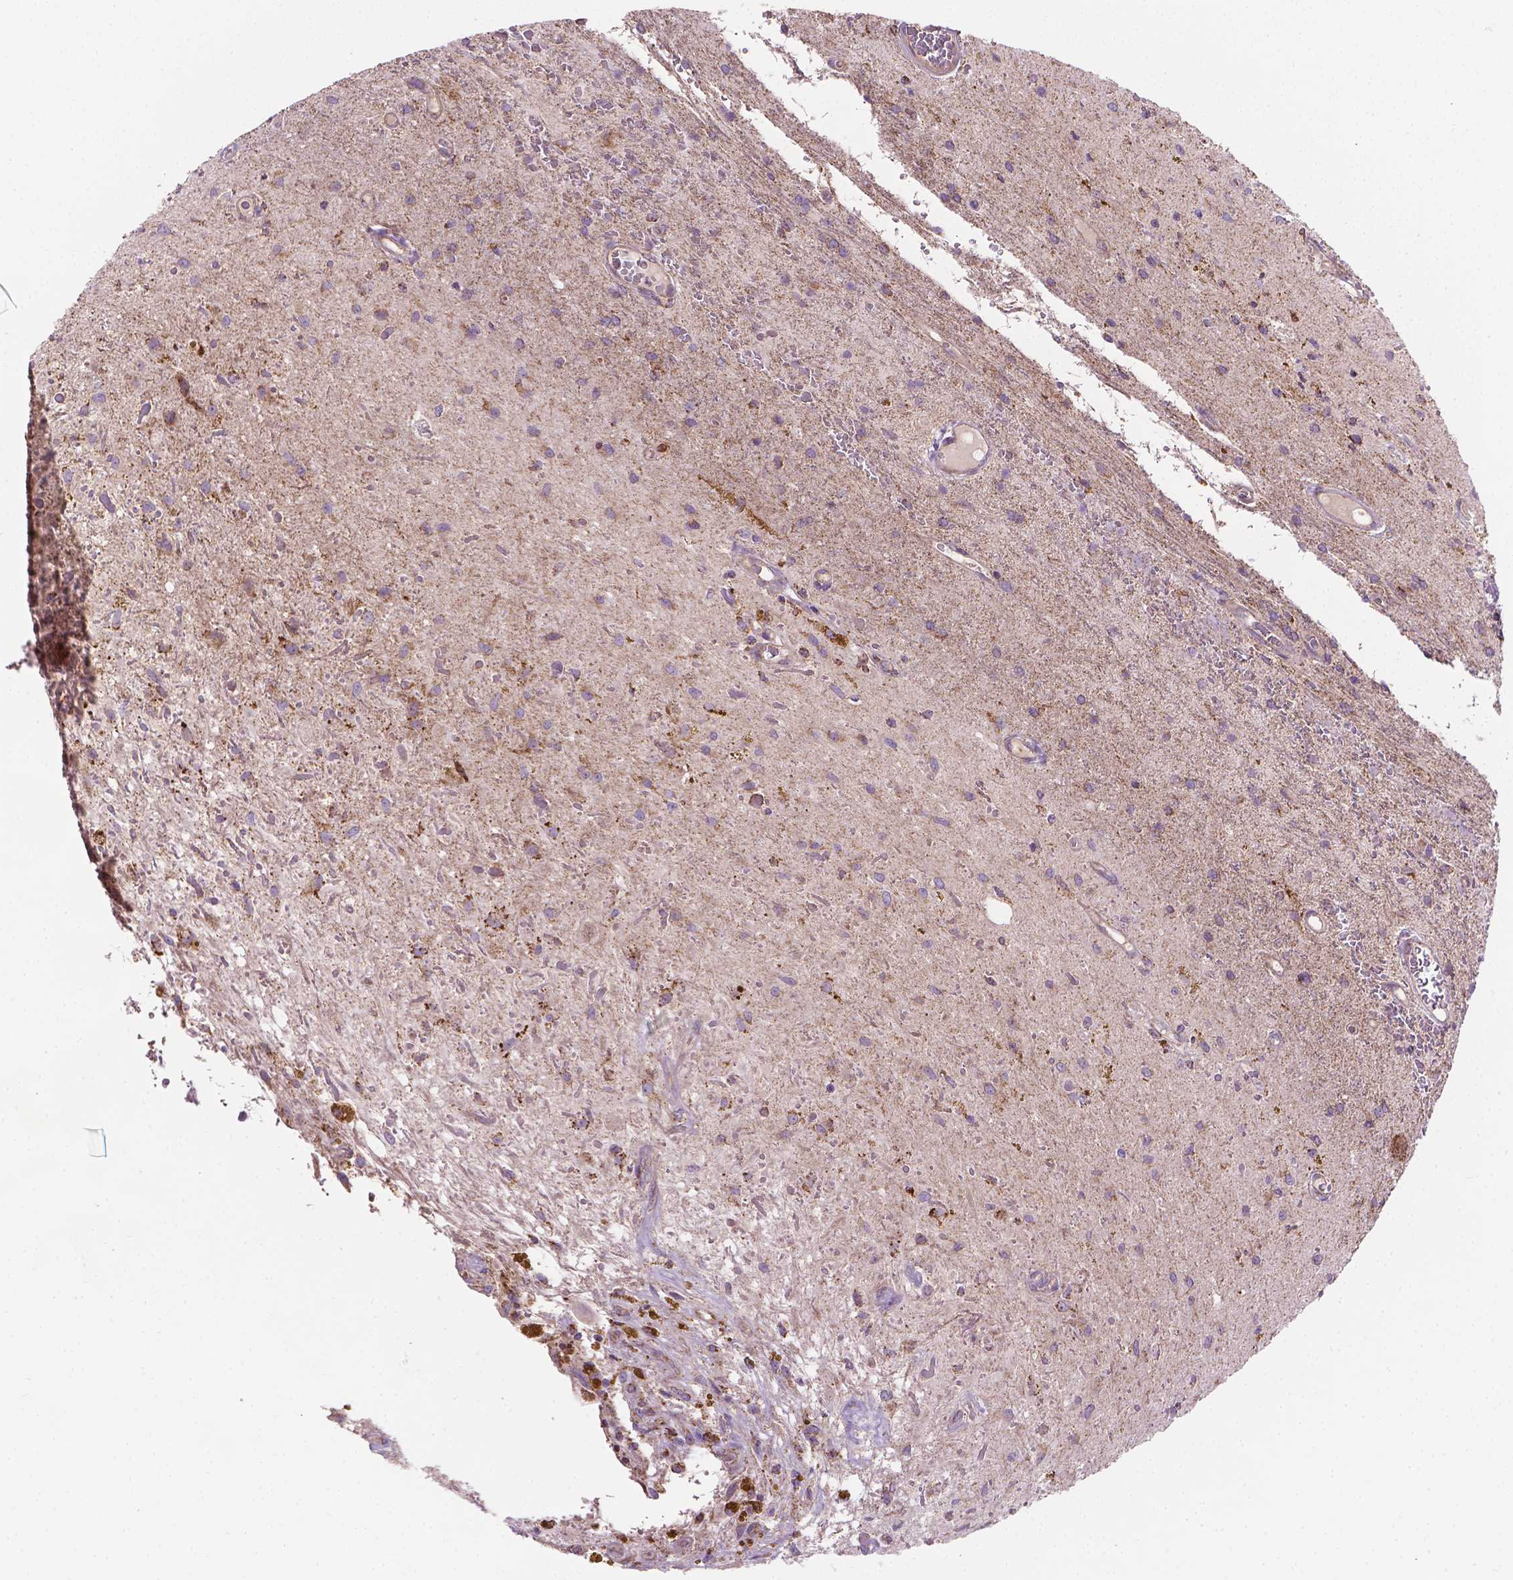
{"staining": {"intensity": "moderate", "quantity": ">75%", "location": "cytoplasmic/membranous"}, "tissue": "glioma", "cell_type": "Tumor cells", "image_type": "cancer", "snomed": [{"axis": "morphology", "description": "Glioma, malignant, Low grade"}, {"axis": "topography", "description": "Cerebellum"}], "caption": "Protein expression analysis of human glioma reveals moderate cytoplasmic/membranous expression in approximately >75% of tumor cells.", "gene": "PIBF1", "patient": {"sex": "female", "age": 14}}